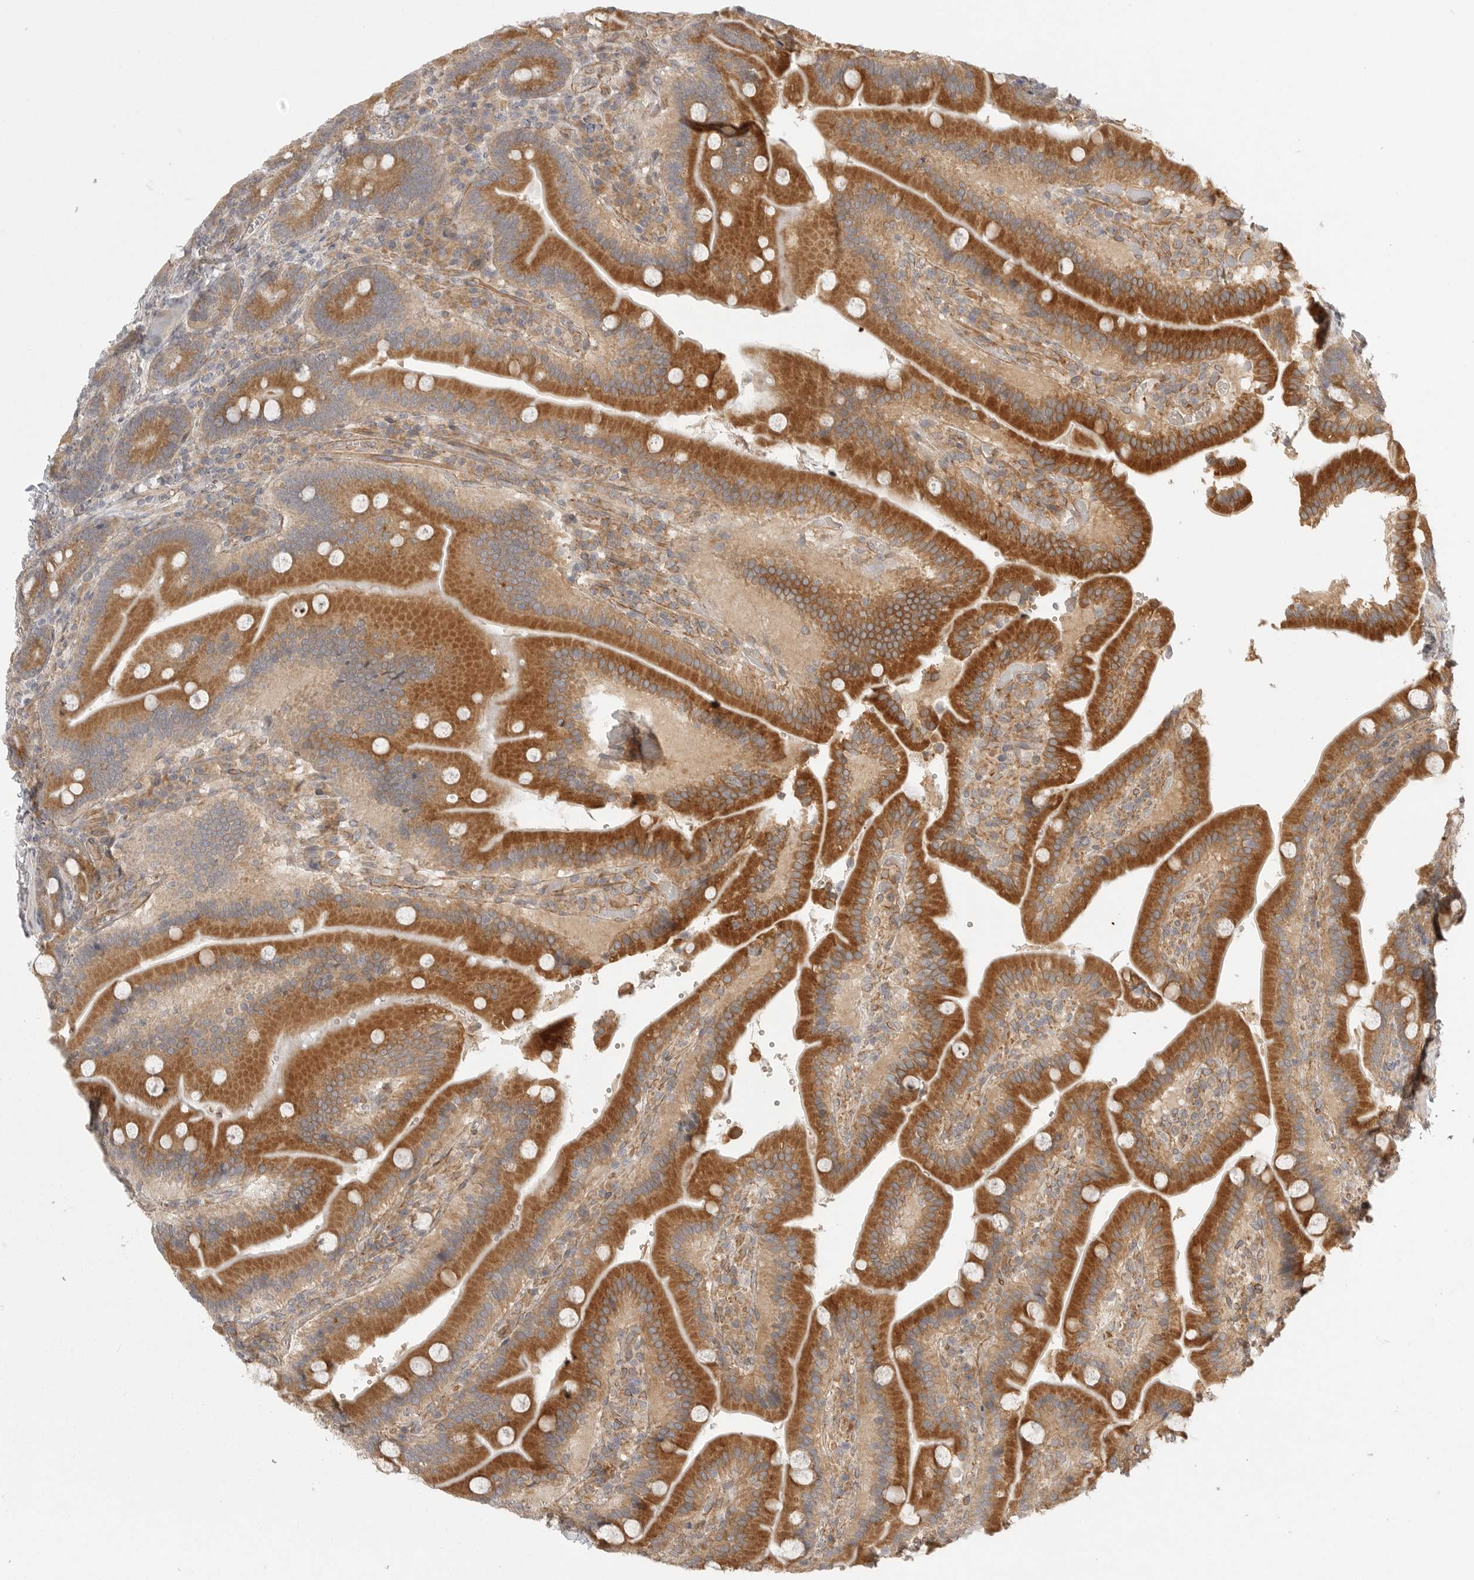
{"staining": {"intensity": "moderate", "quantity": ">75%", "location": "cytoplasmic/membranous"}, "tissue": "duodenum", "cell_type": "Glandular cells", "image_type": "normal", "snomed": [{"axis": "morphology", "description": "Normal tissue, NOS"}, {"axis": "topography", "description": "Duodenum"}], "caption": "Immunohistochemical staining of normal human duodenum displays moderate cytoplasmic/membranous protein expression in about >75% of glandular cells.", "gene": "CERS2", "patient": {"sex": "female", "age": 62}}